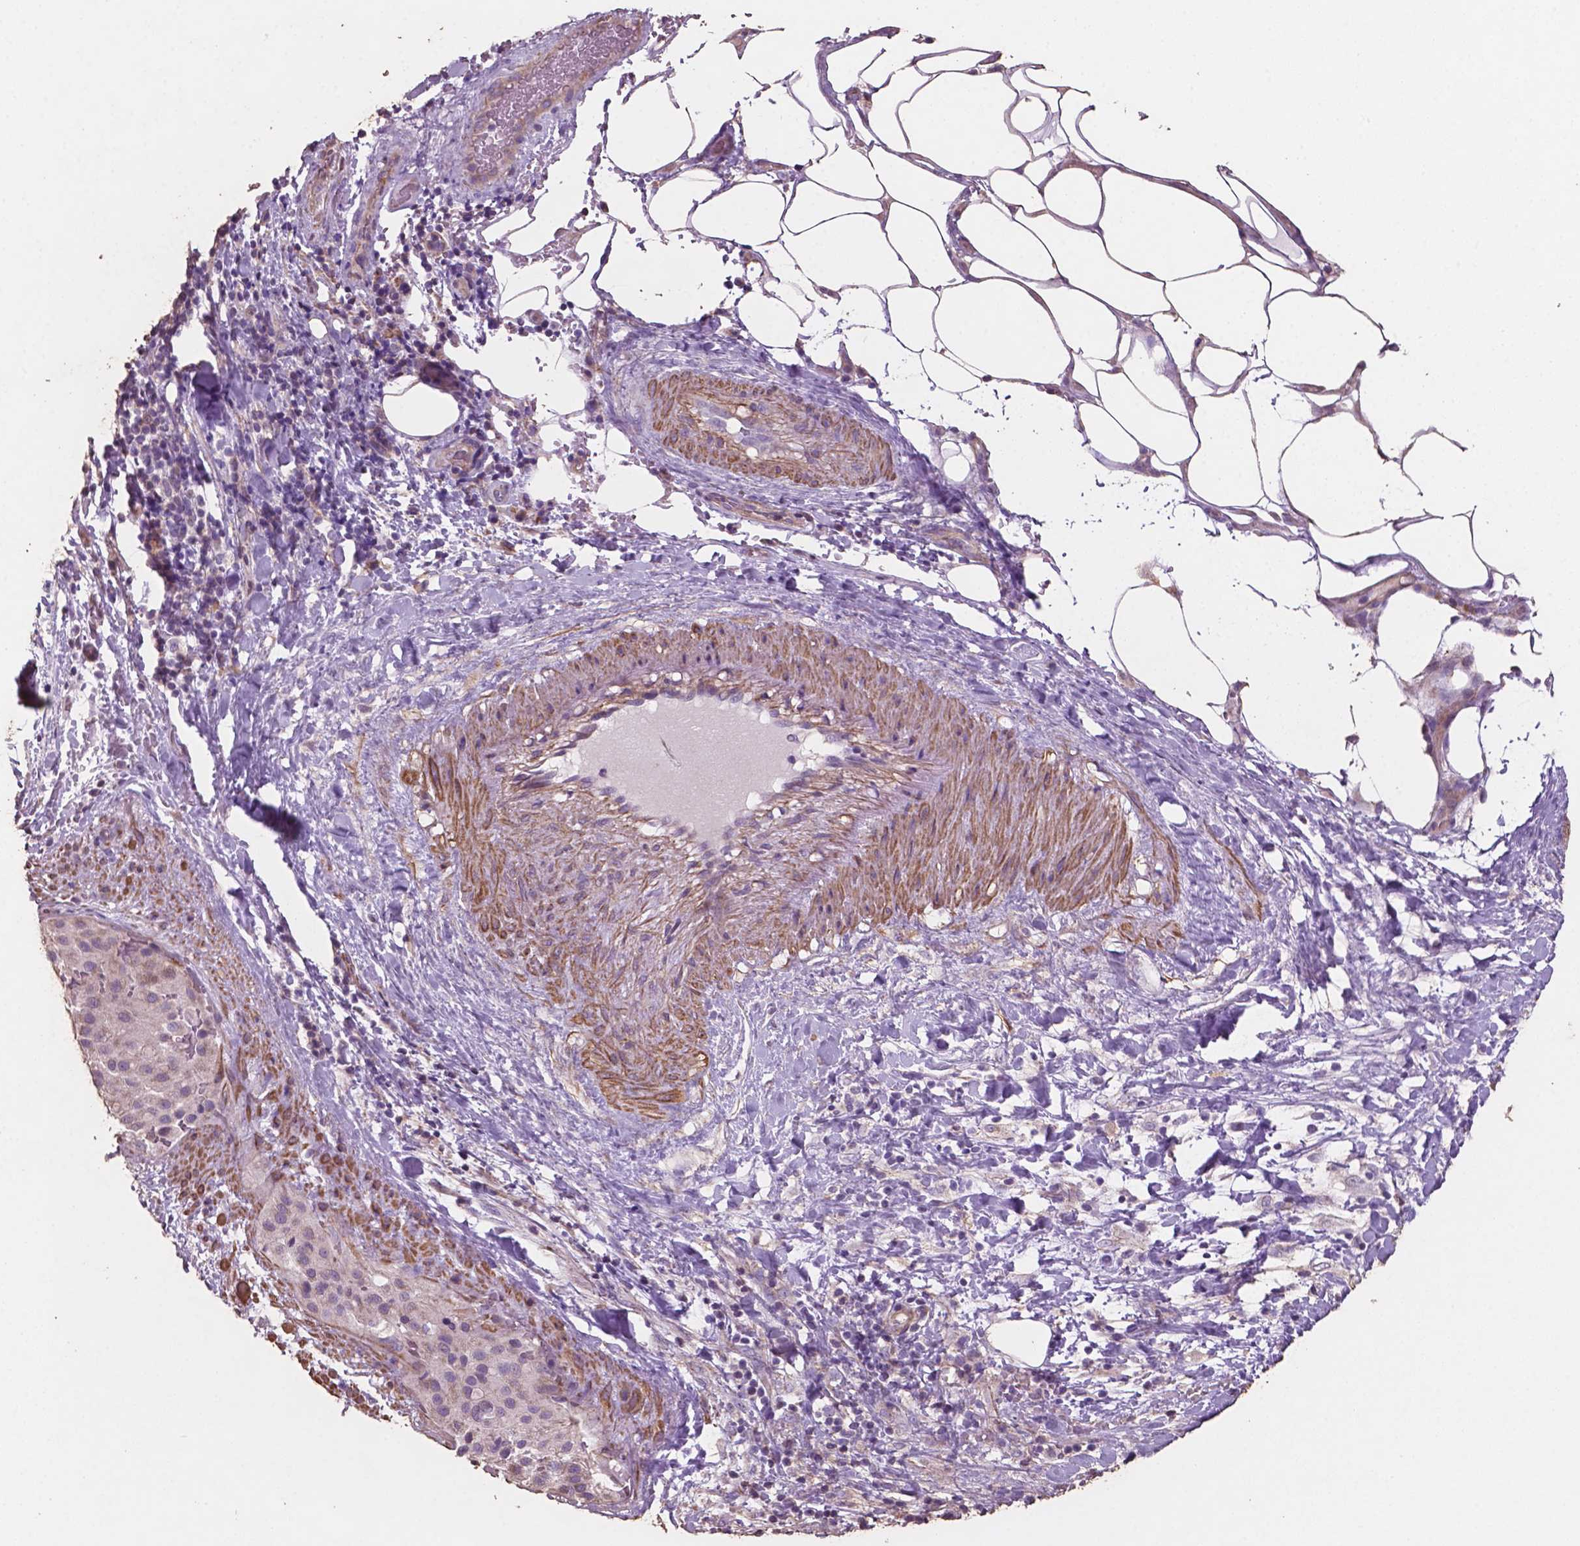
{"staining": {"intensity": "negative", "quantity": "none", "location": "none"}, "tissue": "melanoma", "cell_type": "Tumor cells", "image_type": "cancer", "snomed": [{"axis": "morphology", "description": "Malignant melanoma, Metastatic site"}, {"axis": "topography", "description": "Smooth muscle"}], "caption": "Malignant melanoma (metastatic site) was stained to show a protein in brown. There is no significant positivity in tumor cells.", "gene": "COMMD4", "patient": {"sex": "male", "age": 41}}